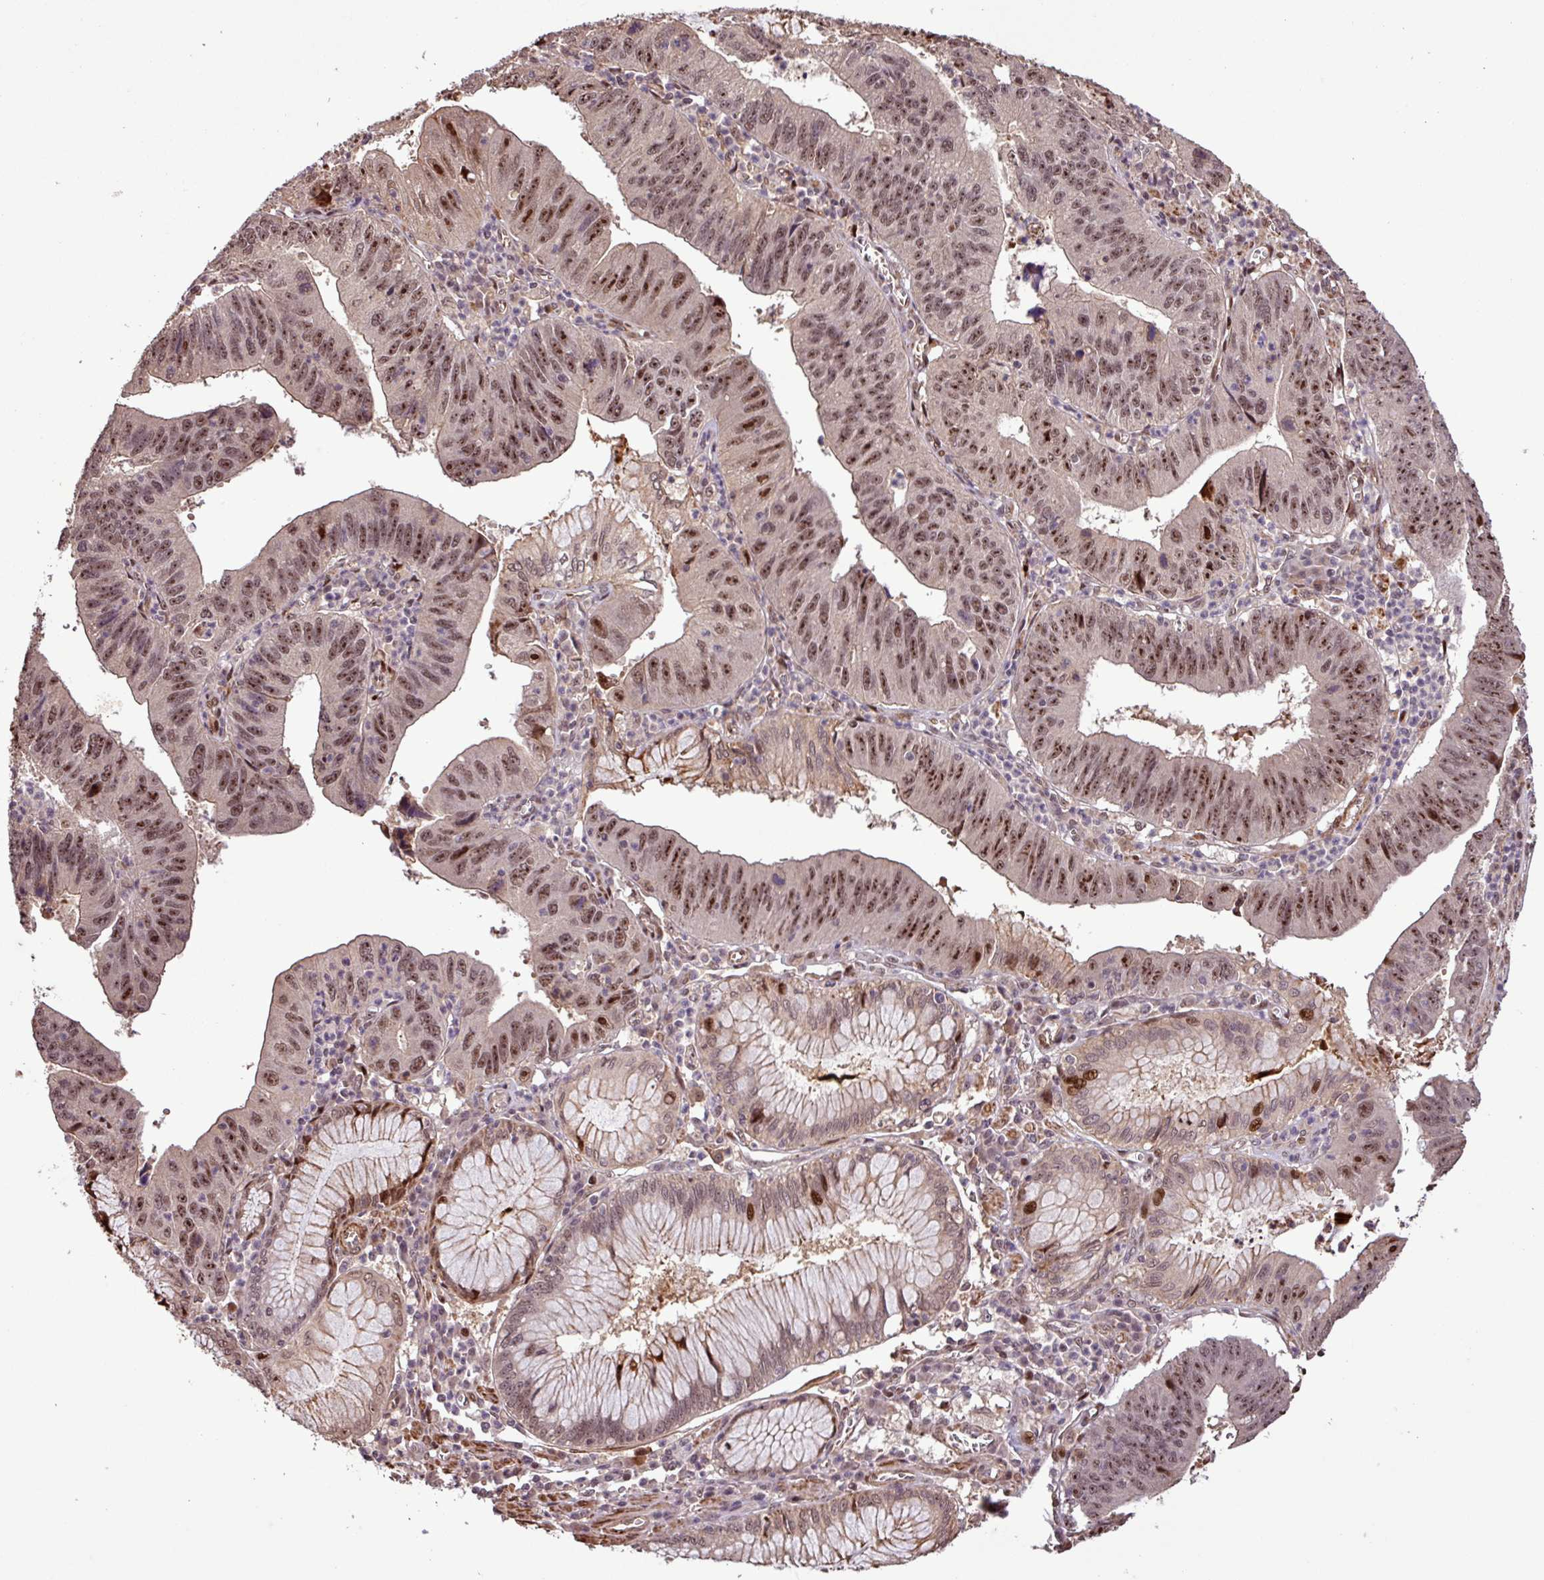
{"staining": {"intensity": "moderate", "quantity": ">75%", "location": "nuclear"}, "tissue": "stomach cancer", "cell_type": "Tumor cells", "image_type": "cancer", "snomed": [{"axis": "morphology", "description": "Adenocarcinoma, NOS"}, {"axis": "topography", "description": "Stomach"}], "caption": "Immunohistochemistry (IHC) micrograph of neoplastic tissue: human adenocarcinoma (stomach) stained using IHC shows medium levels of moderate protein expression localized specifically in the nuclear of tumor cells, appearing as a nuclear brown color.", "gene": "SLC22A24", "patient": {"sex": "male", "age": 59}}